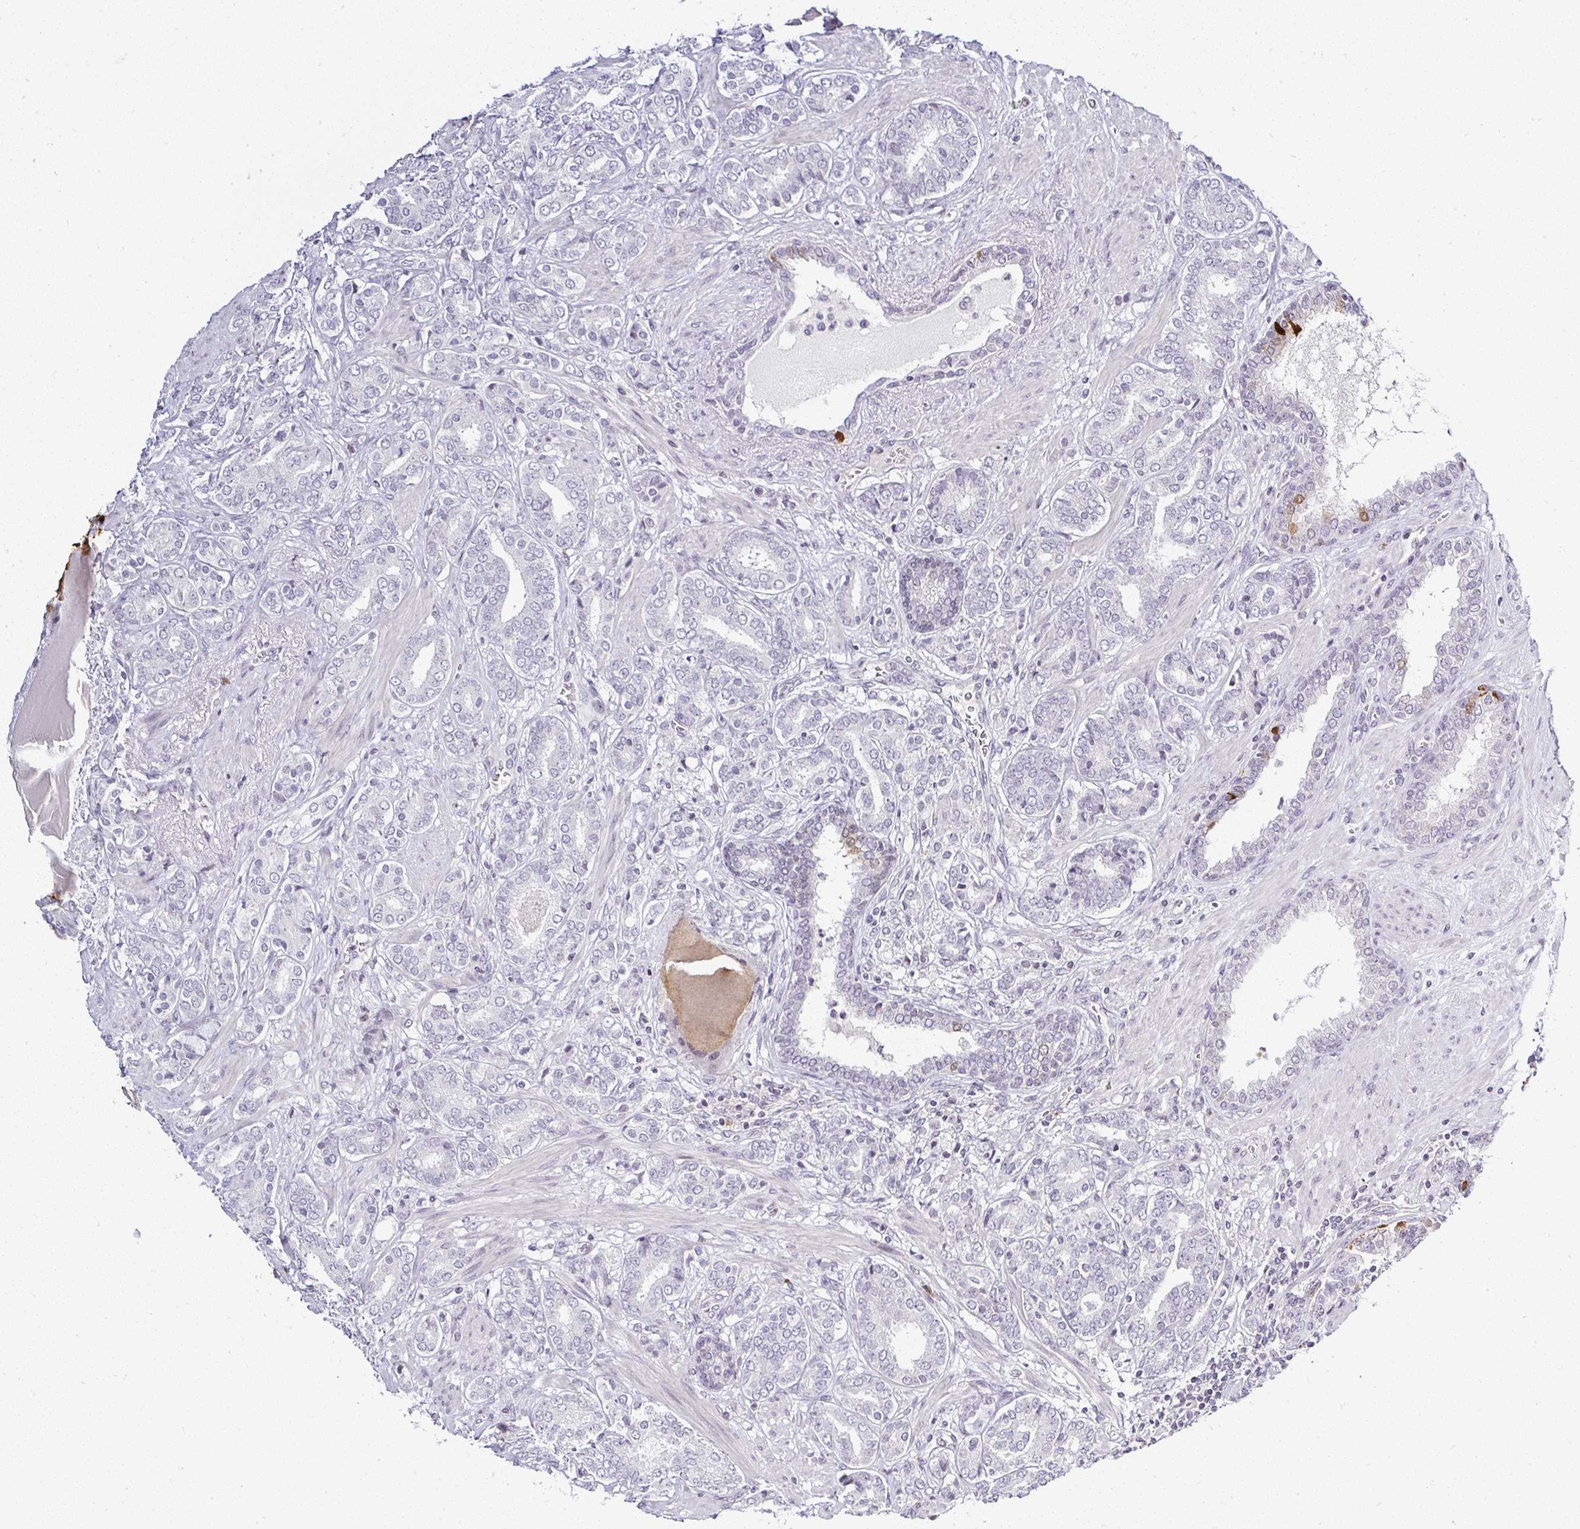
{"staining": {"intensity": "negative", "quantity": "none", "location": "none"}, "tissue": "prostate cancer", "cell_type": "Tumor cells", "image_type": "cancer", "snomed": [{"axis": "morphology", "description": "Adenocarcinoma, High grade"}, {"axis": "topography", "description": "Prostate"}], "caption": "Human prostate cancer (adenocarcinoma (high-grade)) stained for a protein using IHC reveals no positivity in tumor cells.", "gene": "SERPINB3", "patient": {"sex": "male", "age": 62}}